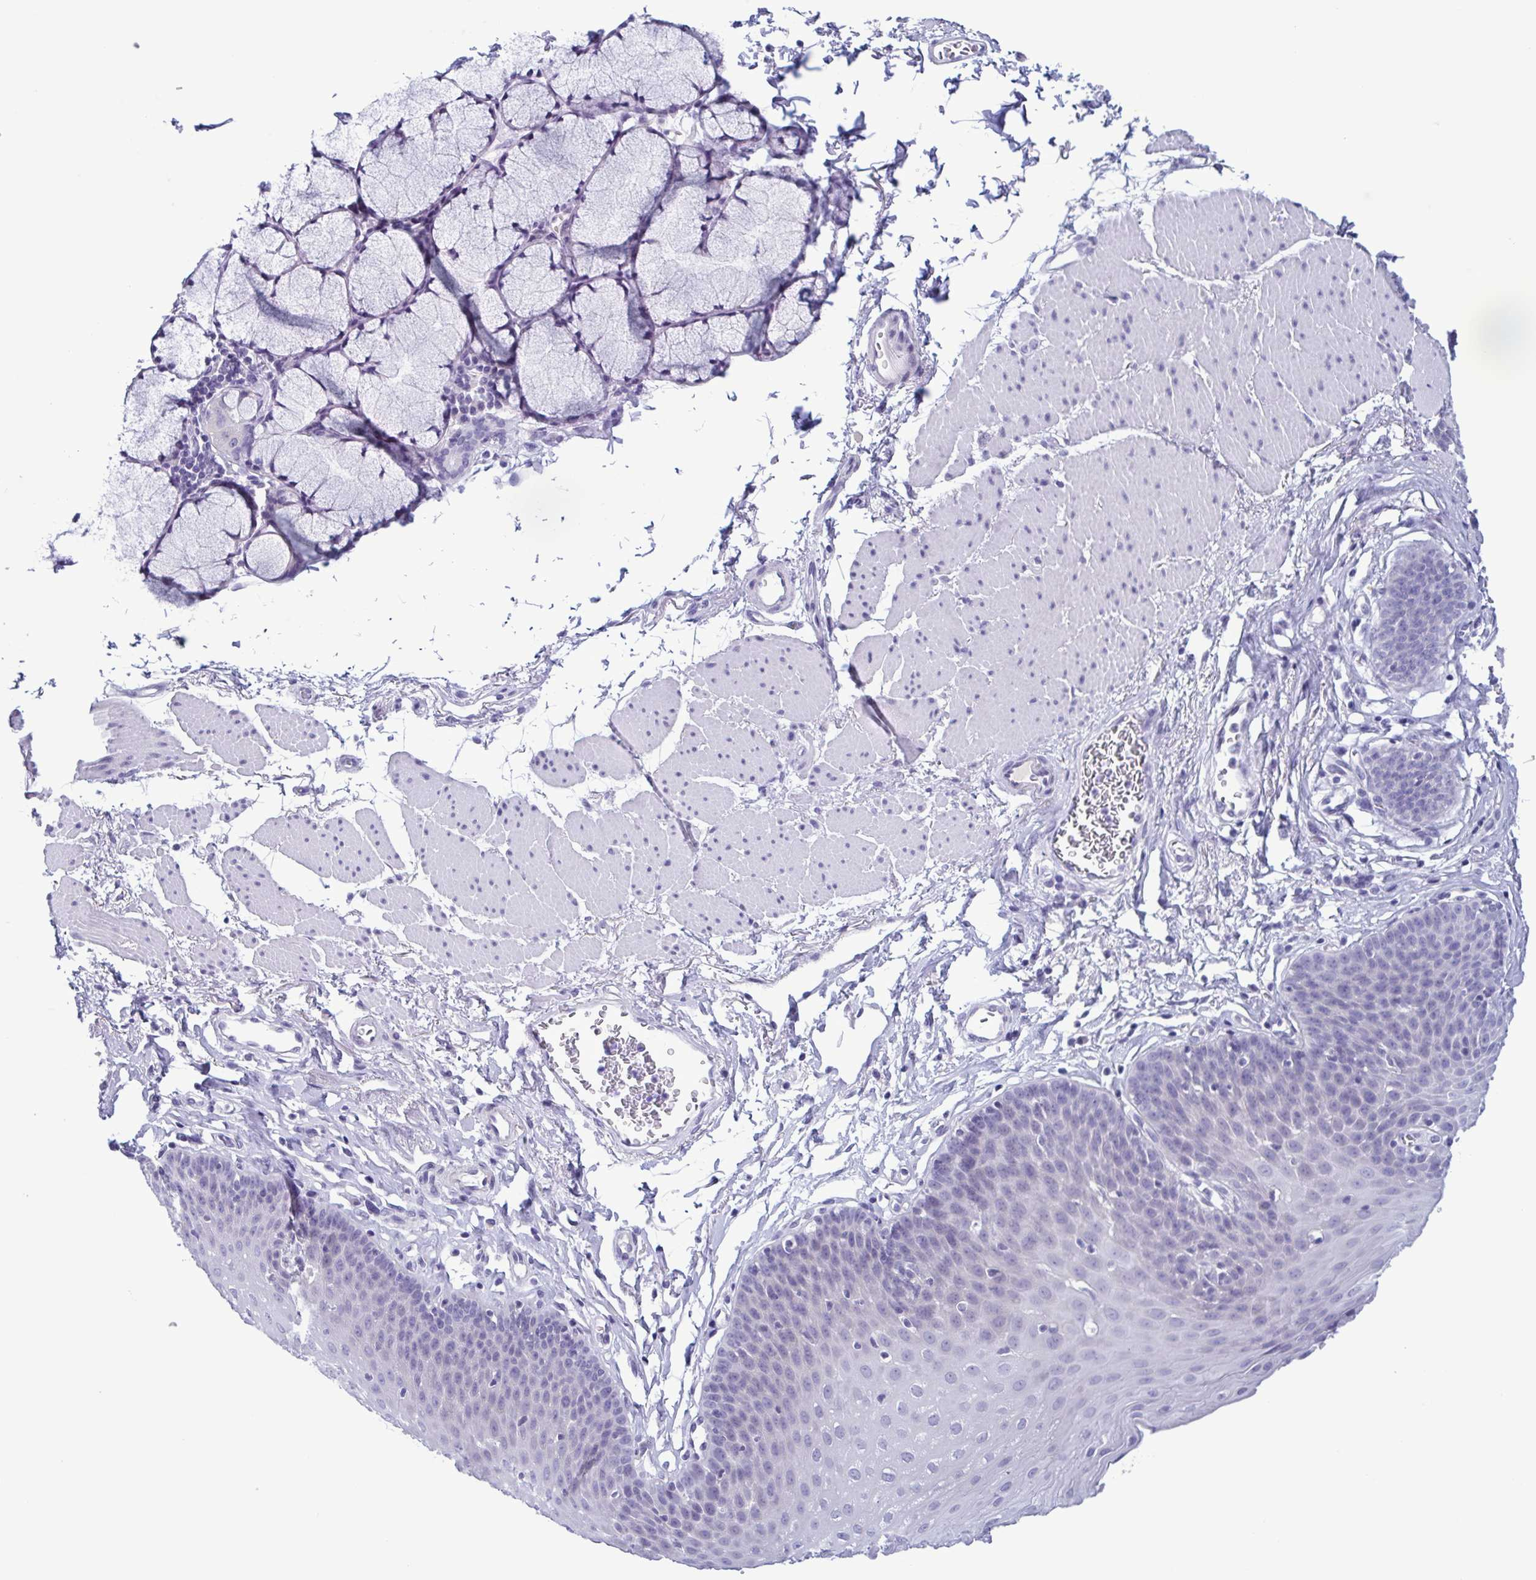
{"staining": {"intensity": "negative", "quantity": "none", "location": "none"}, "tissue": "esophagus", "cell_type": "Squamous epithelial cells", "image_type": "normal", "snomed": [{"axis": "morphology", "description": "Normal tissue, NOS"}, {"axis": "topography", "description": "Esophagus"}], "caption": "This is a histopathology image of immunohistochemistry staining of benign esophagus, which shows no positivity in squamous epithelial cells.", "gene": "INAFM1", "patient": {"sex": "female", "age": 81}}